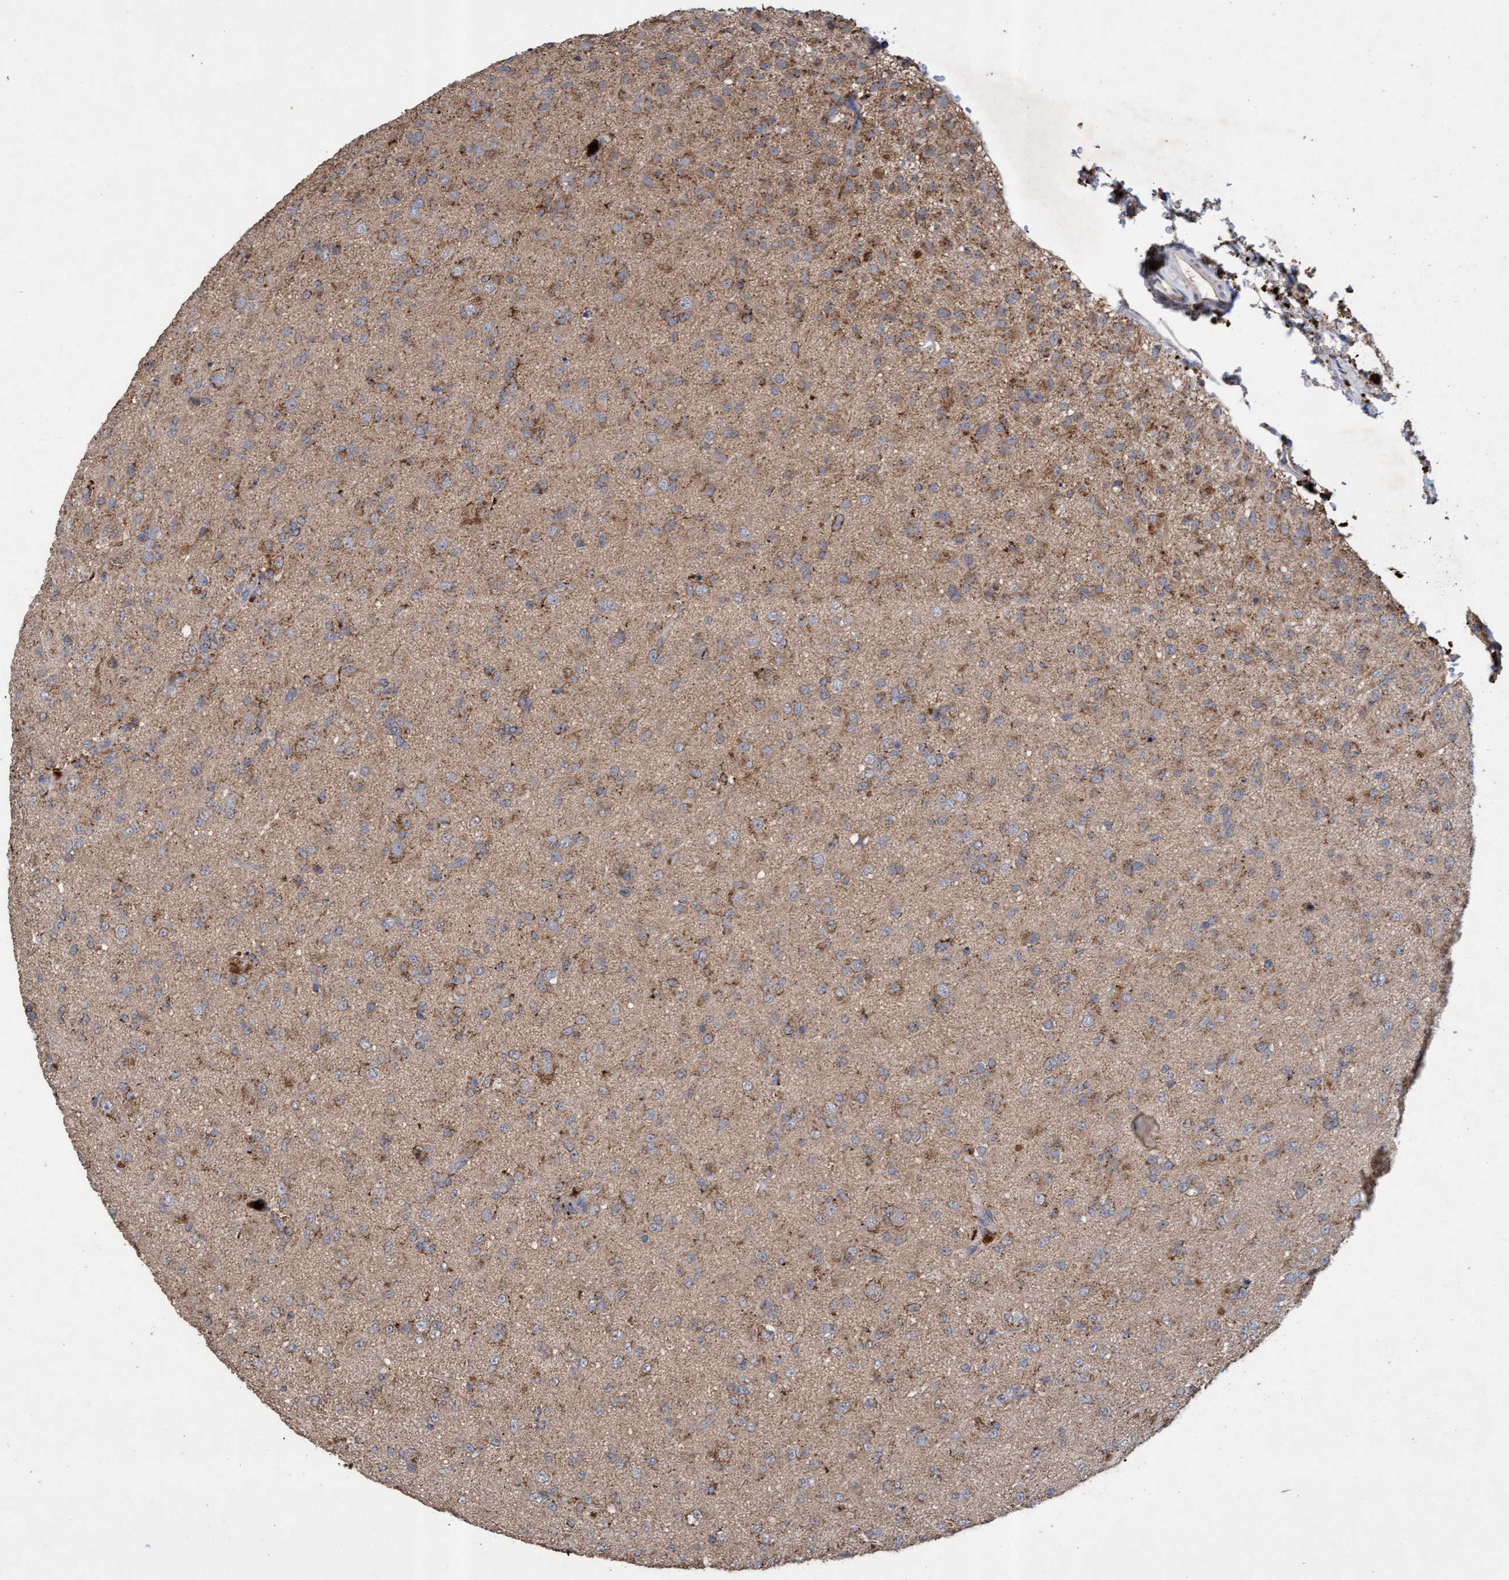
{"staining": {"intensity": "weak", "quantity": "25%-75%", "location": "cytoplasmic/membranous"}, "tissue": "glioma", "cell_type": "Tumor cells", "image_type": "cancer", "snomed": [{"axis": "morphology", "description": "Glioma, malignant, Low grade"}, {"axis": "topography", "description": "Brain"}], "caption": "Tumor cells demonstrate low levels of weak cytoplasmic/membranous positivity in approximately 25%-75% of cells in malignant low-grade glioma.", "gene": "ATPAF2", "patient": {"sex": "male", "age": 65}}